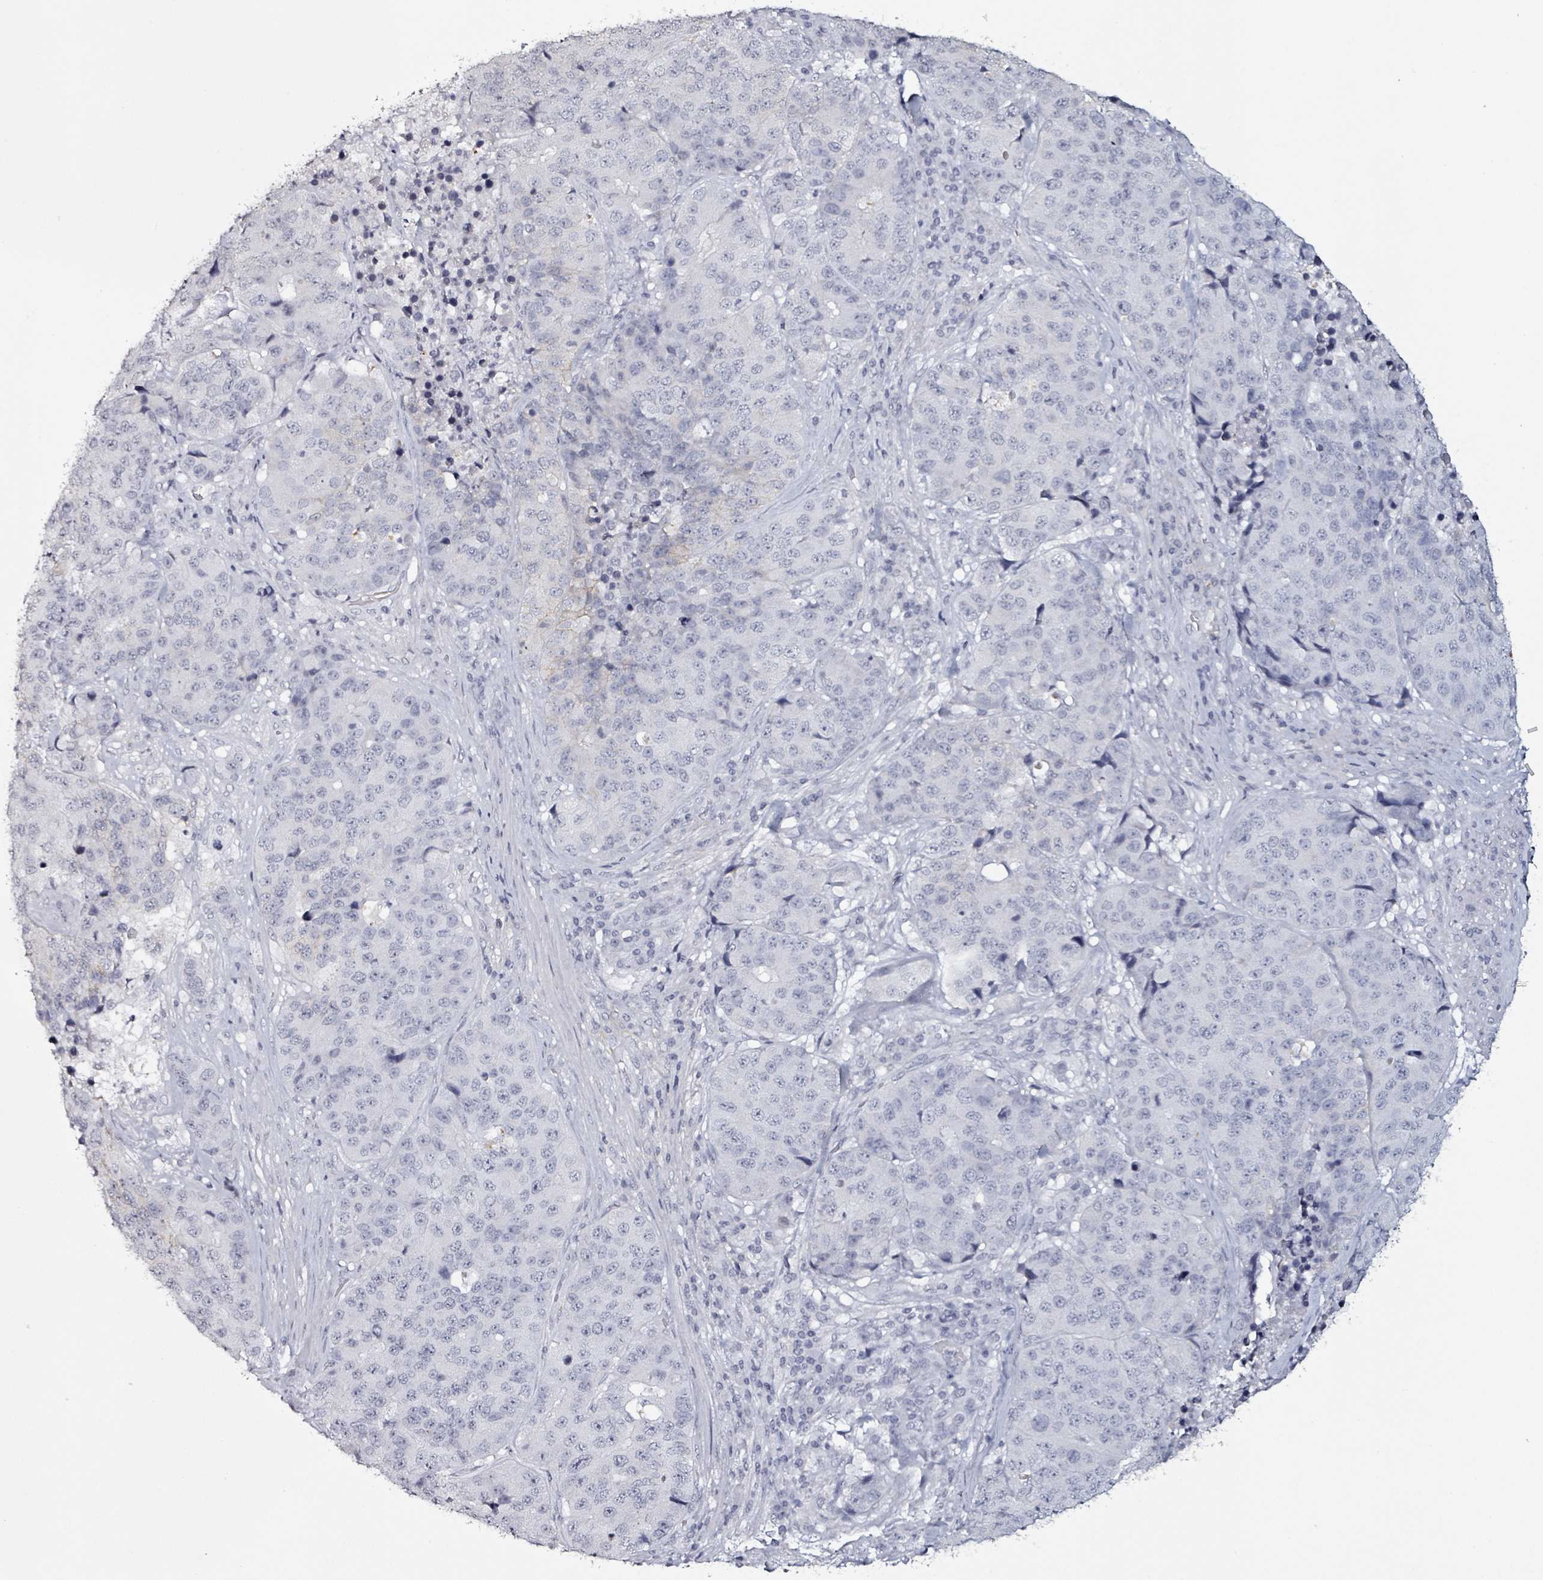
{"staining": {"intensity": "negative", "quantity": "none", "location": "none"}, "tissue": "stomach cancer", "cell_type": "Tumor cells", "image_type": "cancer", "snomed": [{"axis": "morphology", "description": "Adenocarcinoma, NOS"}, {"axis": "topography", "description": "Stomach"}], "caption": "Immunohistochemistry of adenocarcinoma (stomach) demonstrates no expression in tumor cells.", "gene": "CA9", "patient": {"sex": "male", "age": 71}}